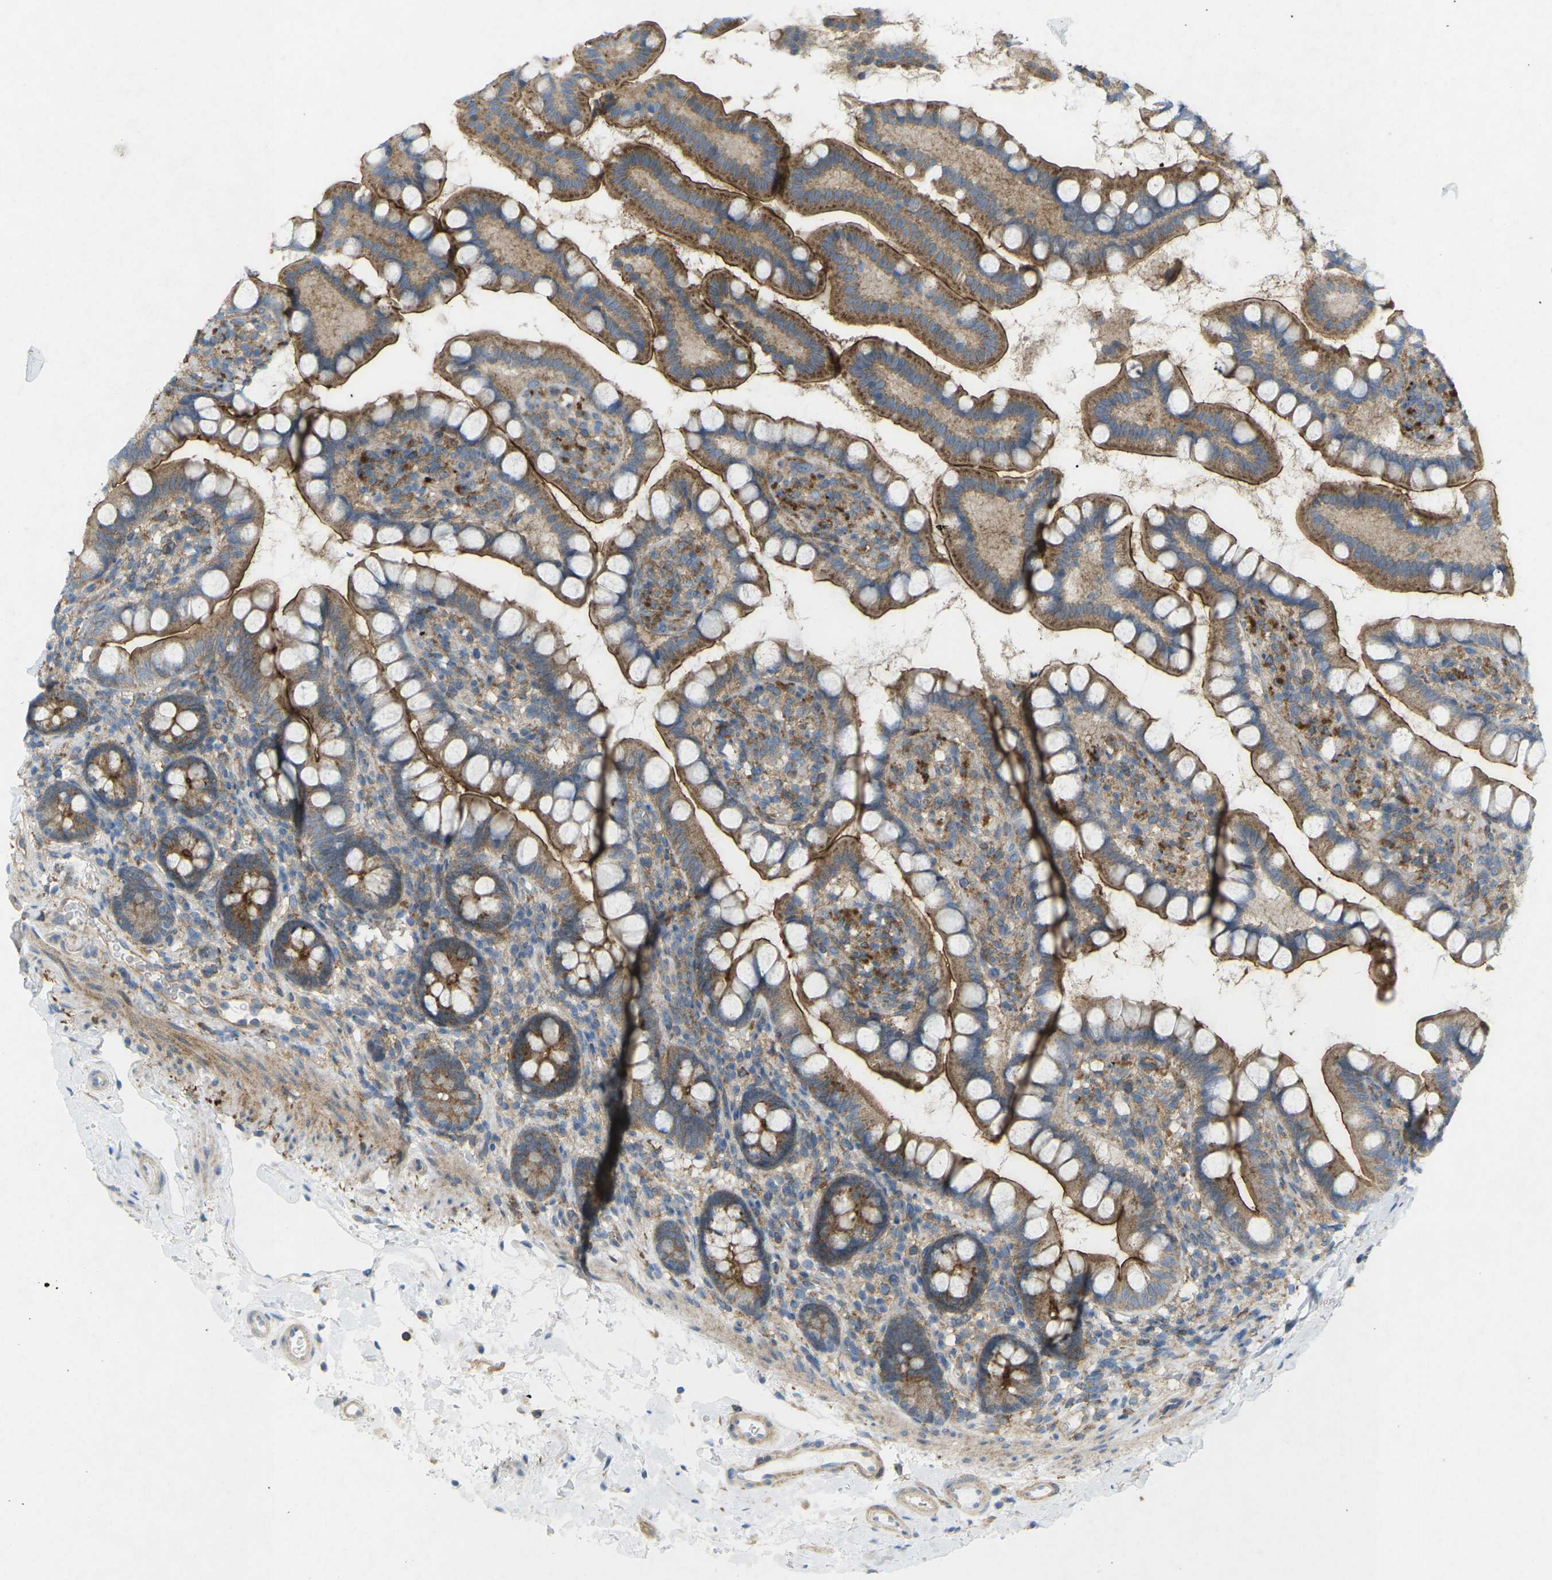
{"staining": {"intensity": "moderate", "quantity": ">75%", "location": "cytoplasmic/membranous"}, "tissue": "small intestine", "cell_type": "Glandular cells", "image_type": "normal", "snomed": [{"axis": "morphology", "description": "Normal tissue, NOS"}, {"axis": "topography", "description": "Small intestine"}], "caption": "Protein staining demonstrates moderate cytoplasmic/membranous positivity in about >75% of glandular cells in unremarkable small intestine.", "gene": "STK11", "patient": {"sex": "female", "age": 84}}